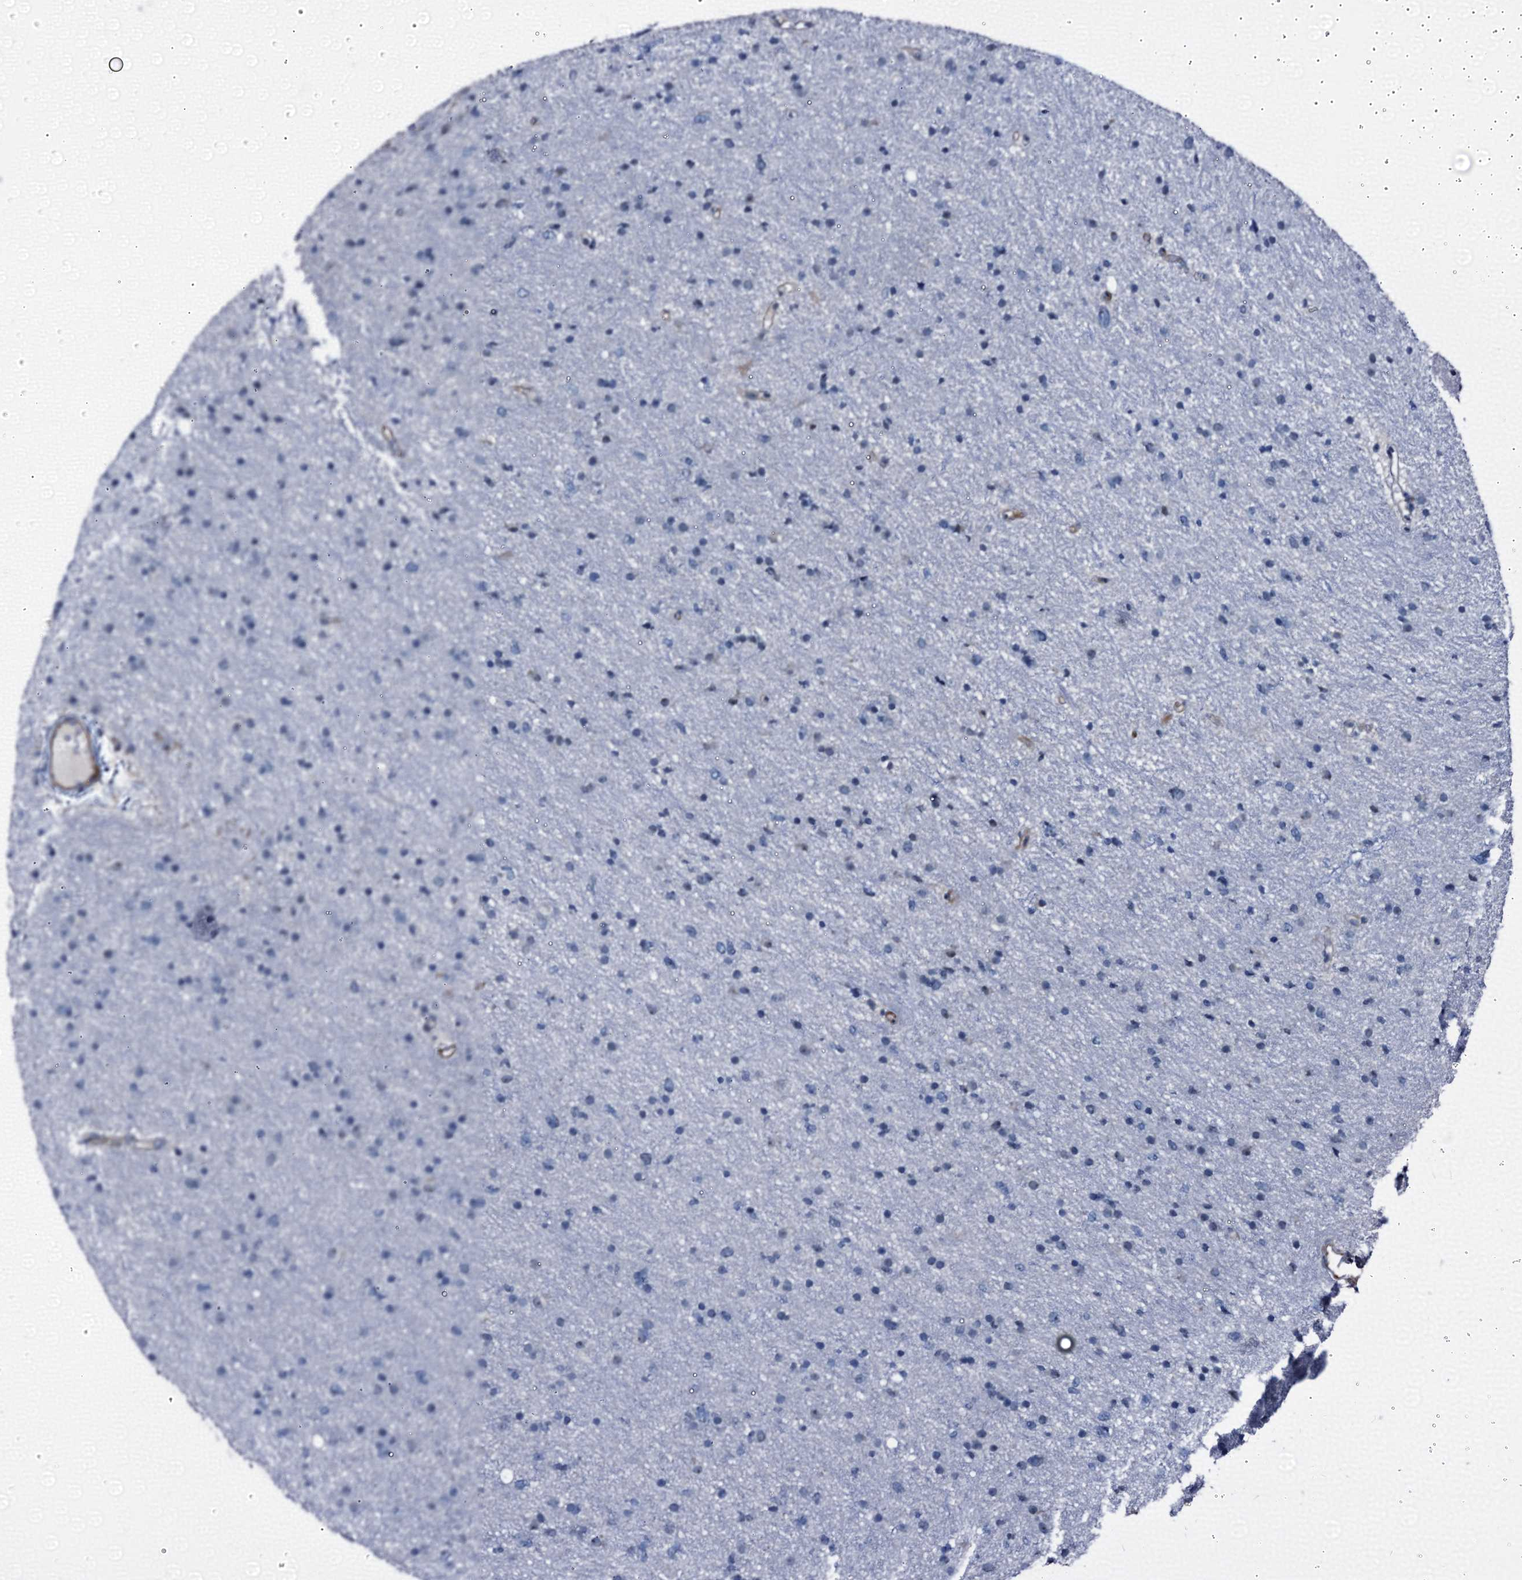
{"staining": {"intensity": "negative", "quantity": "none", "location": "none"}, "tissue": "glioma", "cell_type": "Tumor cells", "image_type": "cancer", "snomed": [{"axis": "morphology", "description": "Glioma, malignant, Low grade"}, {"axis": "topography", "description": "Cerebral cortex"}], "caption": "High magnification brightfield microscopy of malignant low-grade glioma stained with DAB (3,3'-diaminobenzidine) (brown) and counterstained with hematoxylin (blue): tumor cells show no significant staining.", "gene": "EMG1", "patient": {"sex": "female", "age": 39}}